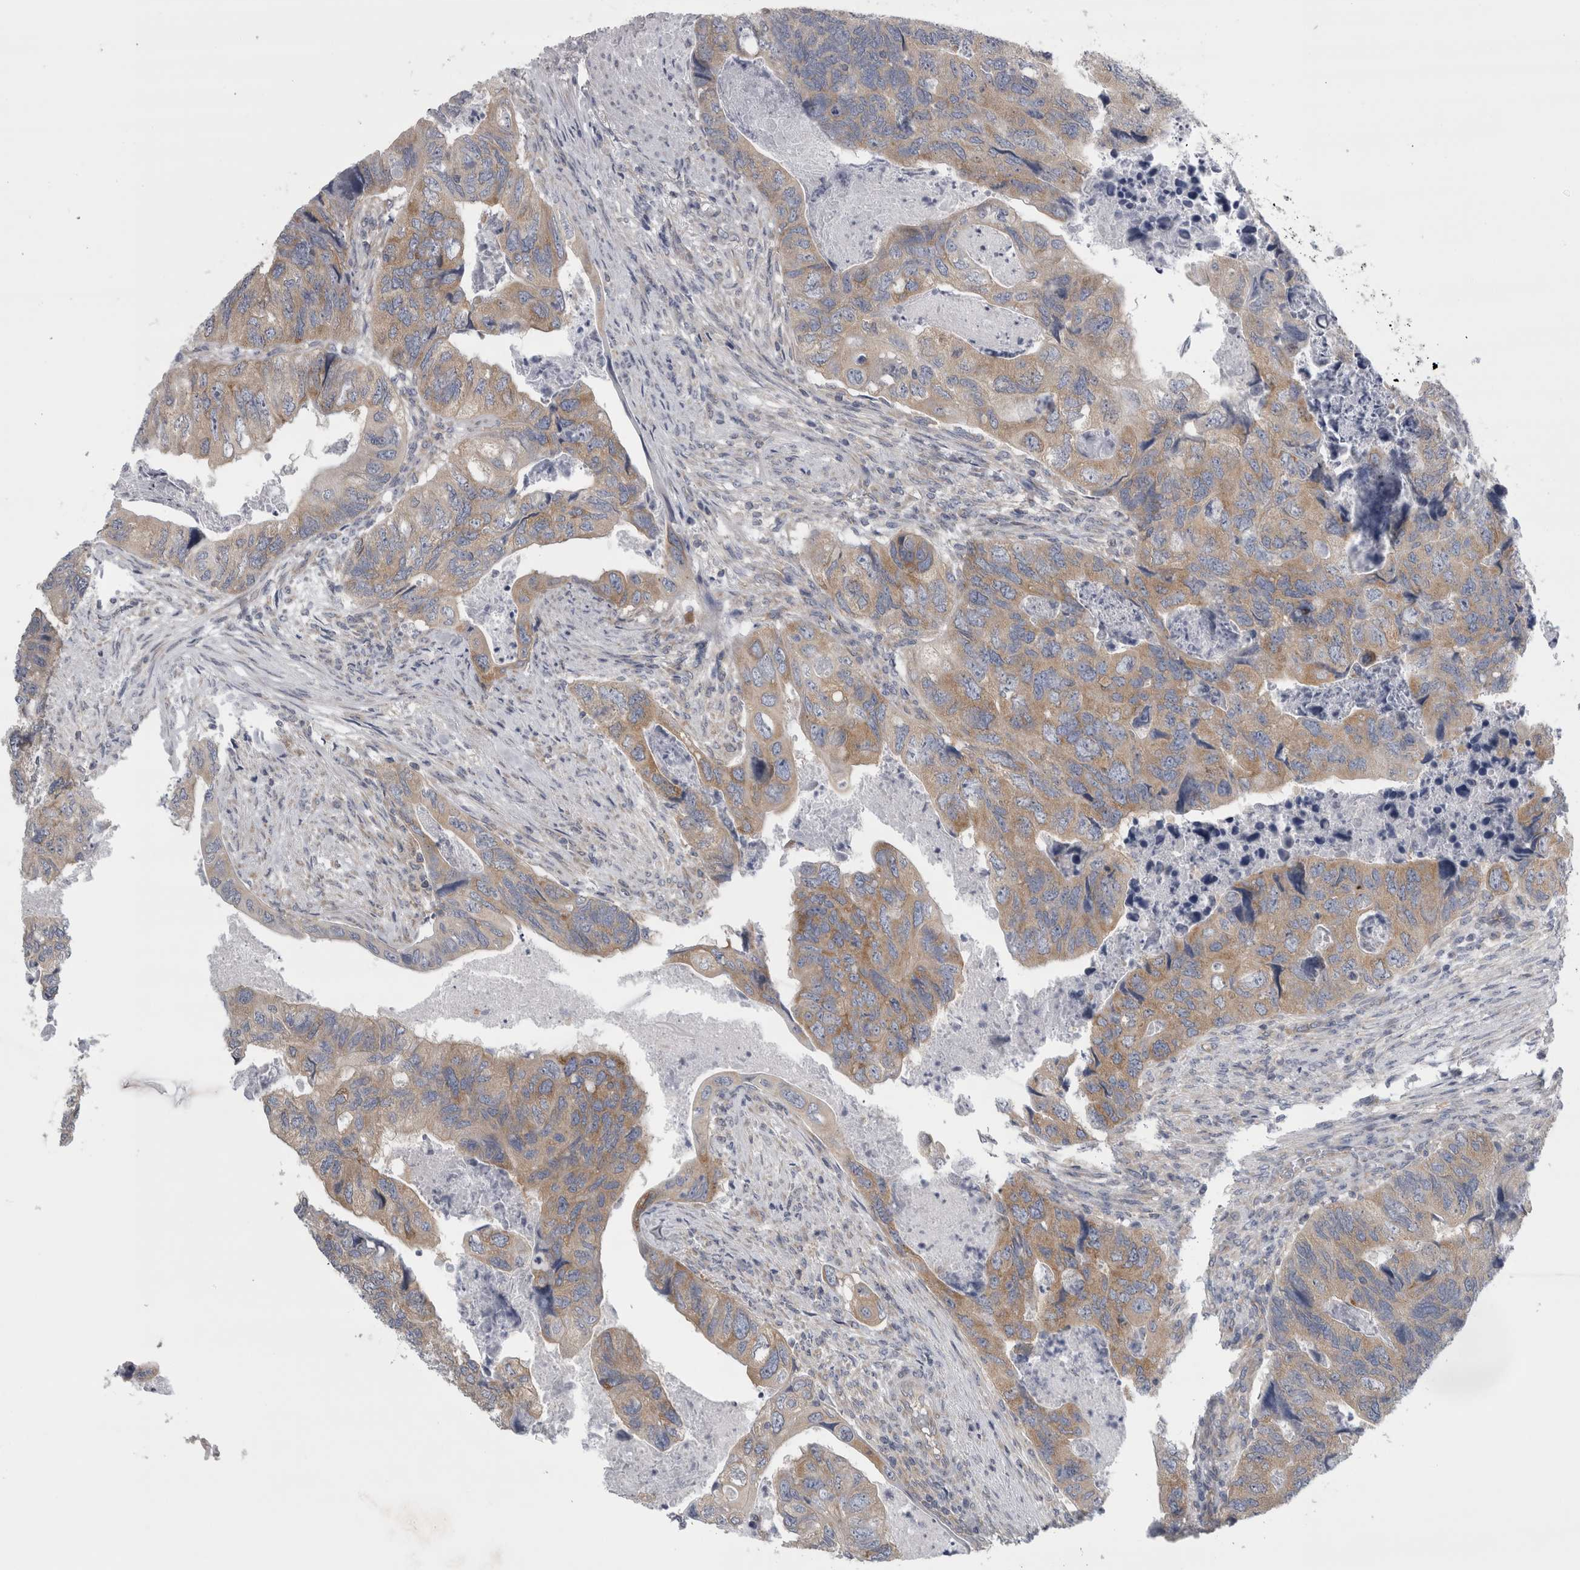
{"staining": {"intensity": "moderate", "quantity": "25%-75%", "location": "cytoplasmic/membranous"}, "tissue": "colorectal cancer", "cell_type": "Tumor cells", "image_type": "cancer", "snomed": [{"axis": "morphology", "description": "Adenocarcinoma, NOS"}, {"axis": "topography", "description": "Rectum"}], "caption": "About 25%-75% of tumor cells in colorectal cancer show moderate cytoplasmic/membranous protein expression as visualized by brown immunohistochemical staining.", "gene": "PRRC2C", "patient": {"sex": "male", "age": 63}}